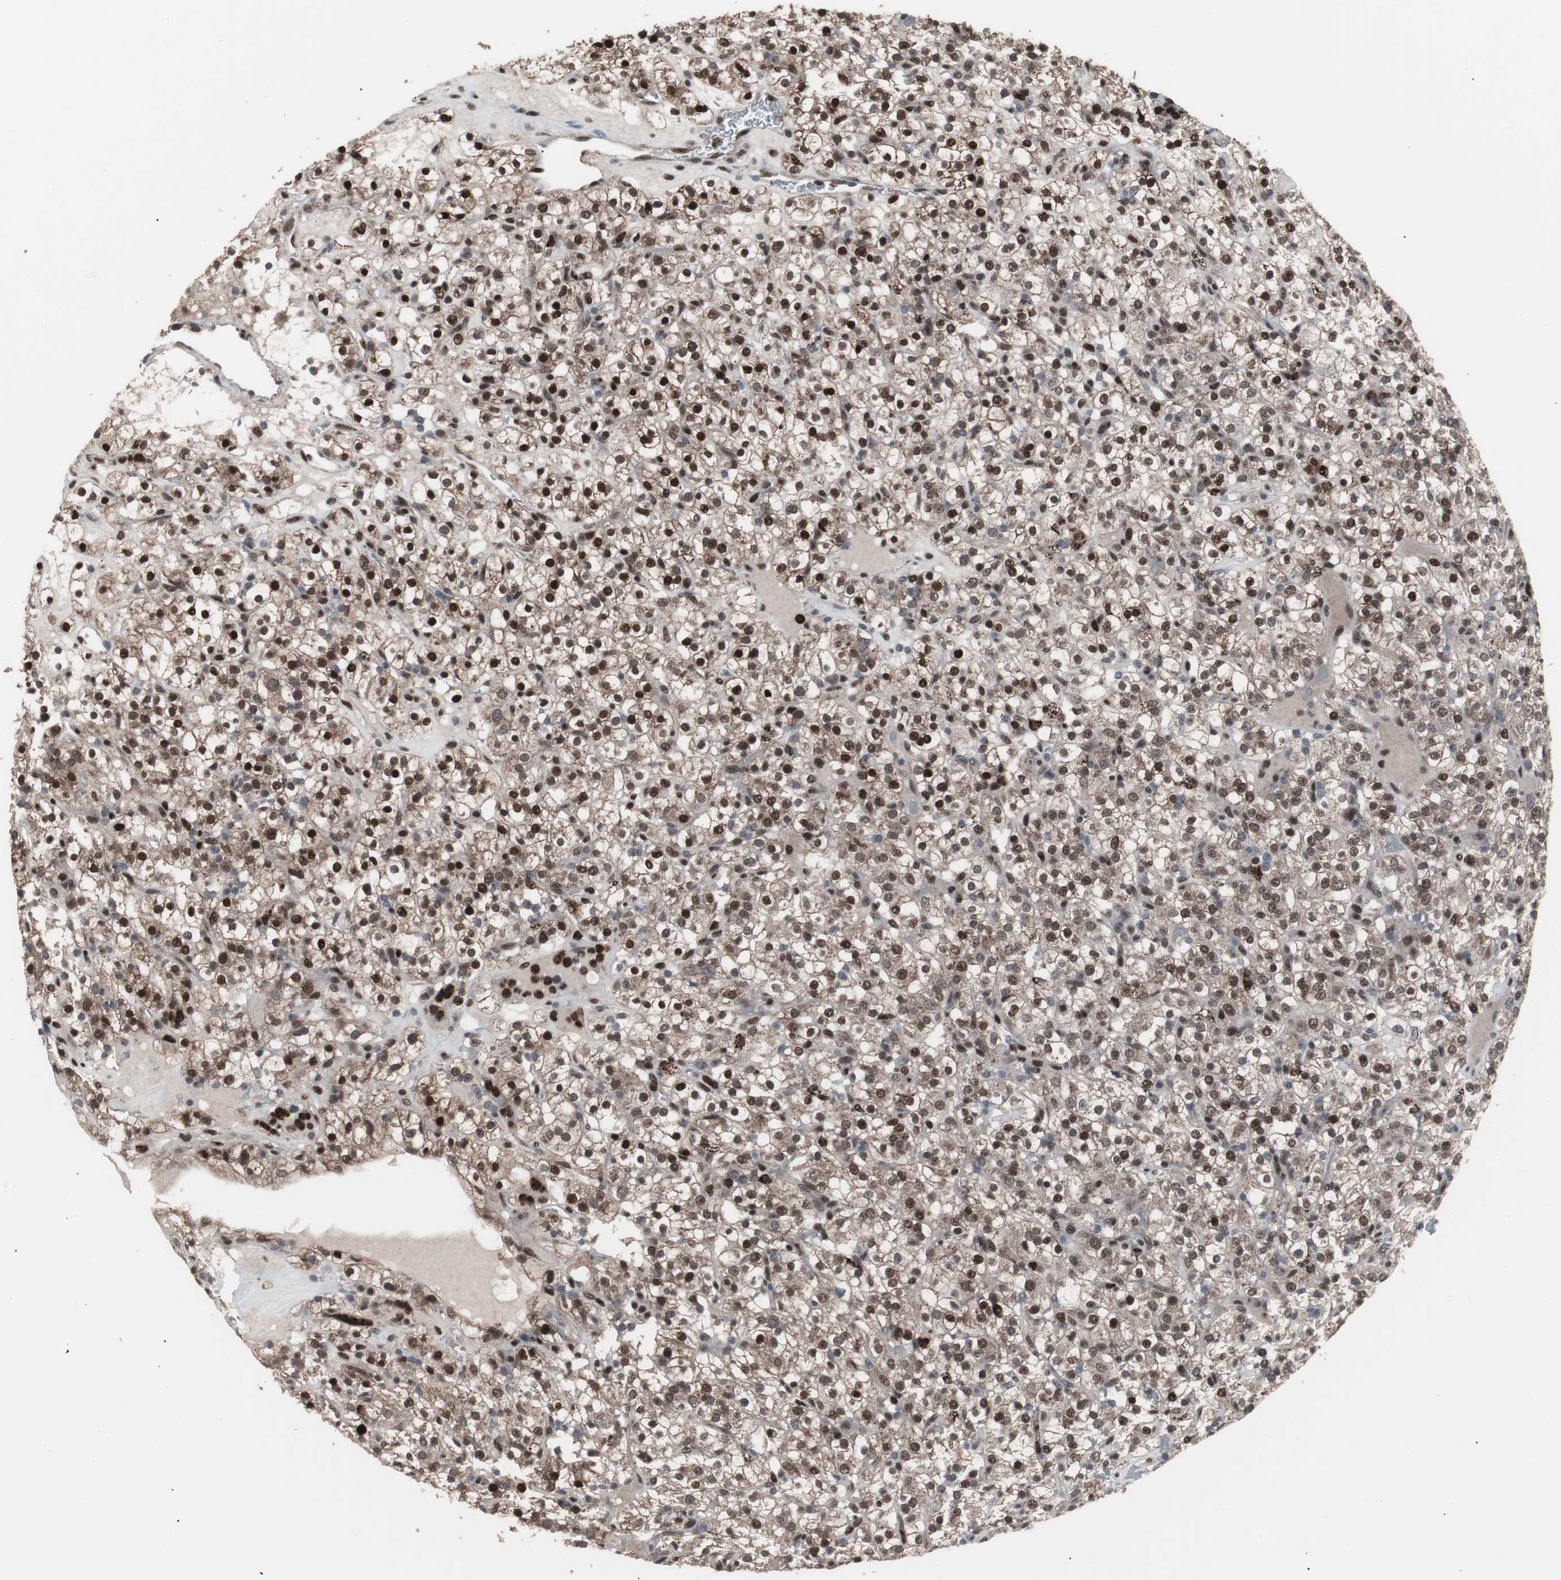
{"staining": {"intensity": "strong", "quantity": ">75%", "location": "cytoplasmic/membranous,nuclear"}, "tissue": "renal cancer", "cell_type": "Tumor cells", "image_type": "cancer", "snomed": [{"axis": "morphology", "description": "Normal tissue, NOS"}, {"axis": "morphology", "description": "Adenocarcinoma, NOS"}, {"axis": "topography", "description": "Kidney"}], "caption": "Immunohistochemistry (IHC) histopathology image of neoplastic tissue: human adenocarcinoma (renal) stained using immunohistochemistry displays high levels of strong protein expression localized specifically in the cytoplasmic/membranous and nuclear of tumor cells, appearing as a cytoplasmic/membranous and nuclear brown color.", "gene": "RXRA", "patient": {"sex": "female", "age": 72}}